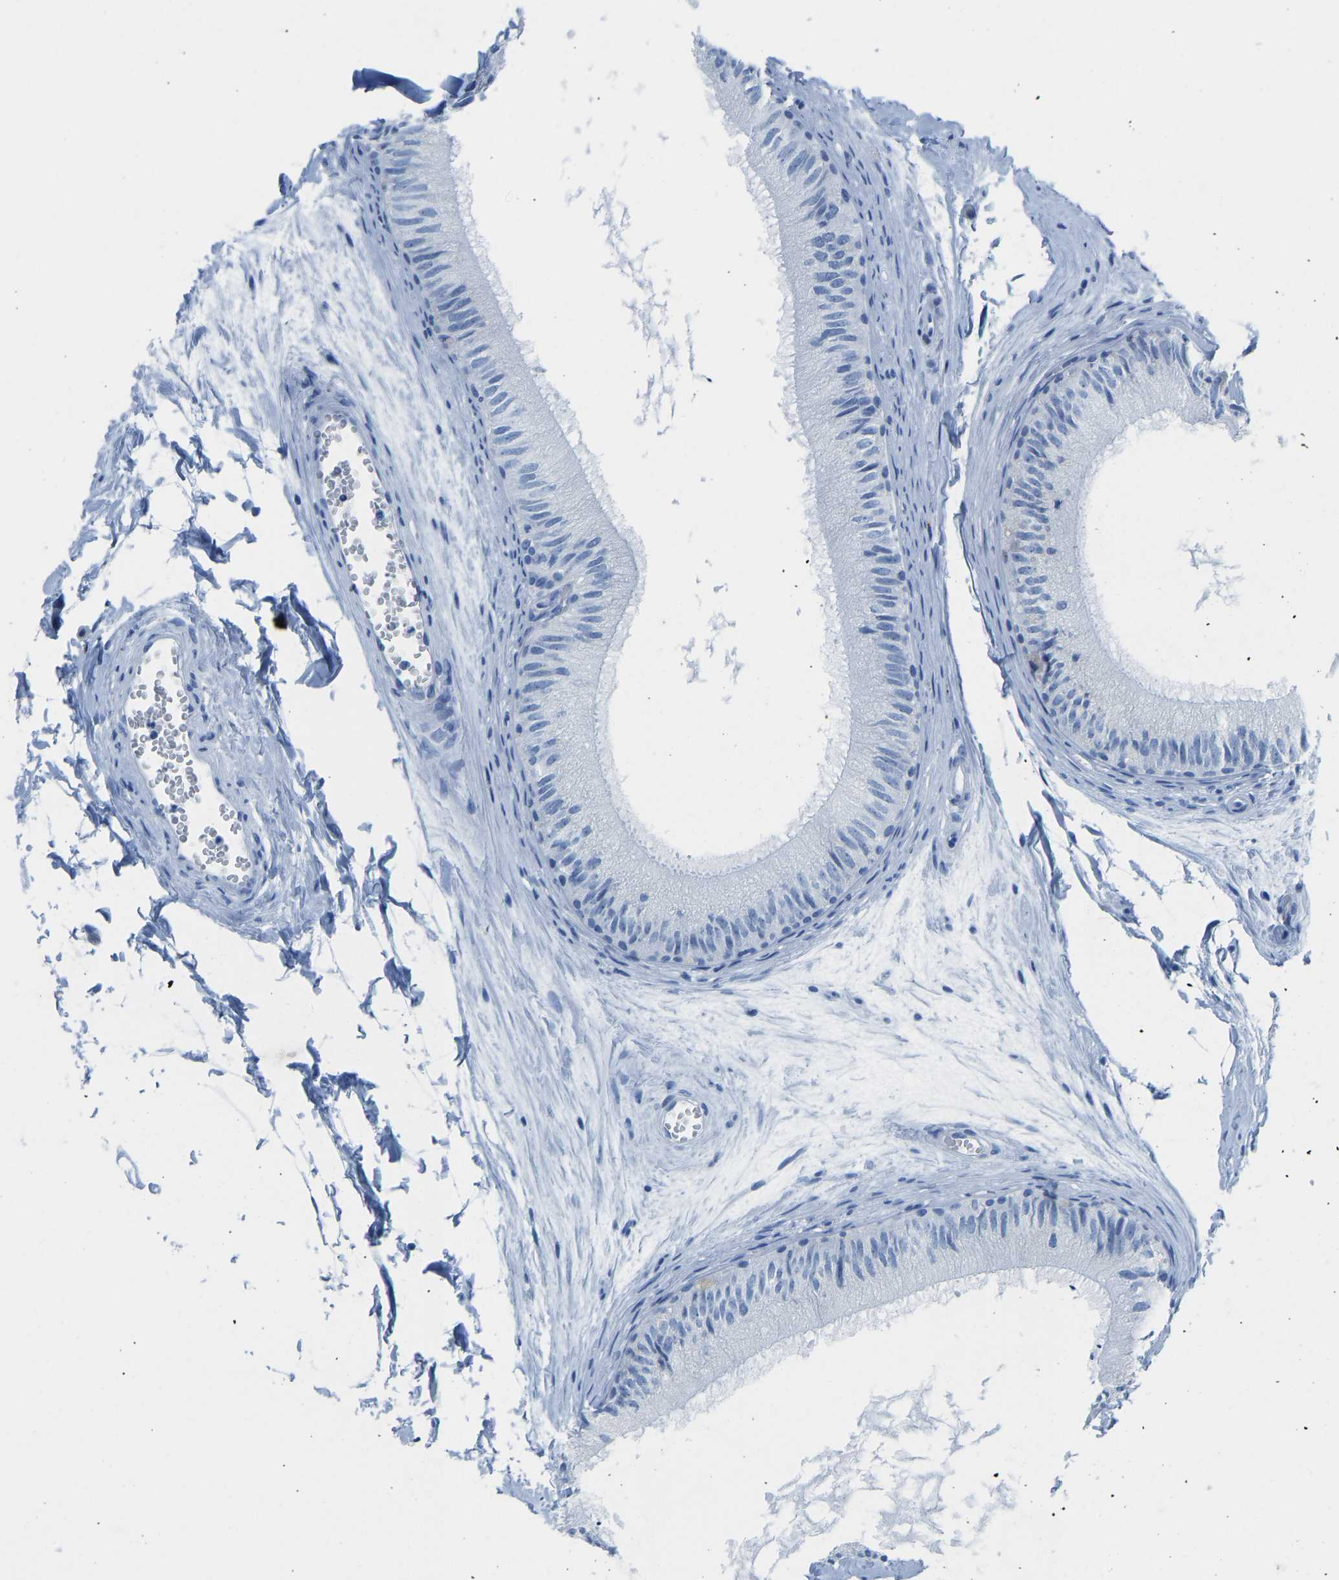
{"staining": {"intensity": "negative", "quantity": "none", "location": "none"}, "tissue": "epididymis", "cell_type": "Glandular cells", "image_type": "normal", "snomed": [{"axis": "morphology", "description": "Normal tissue, NOS"}, {"axis": "topography", "description": "Epididymis"}], "caption": "An immunohistochemistry image of normal epididymis is shown. There is no staining in glandular cells of epididymis.", "gene": "SERPINB3", "patient": {"sex": "male", "age": 56}}